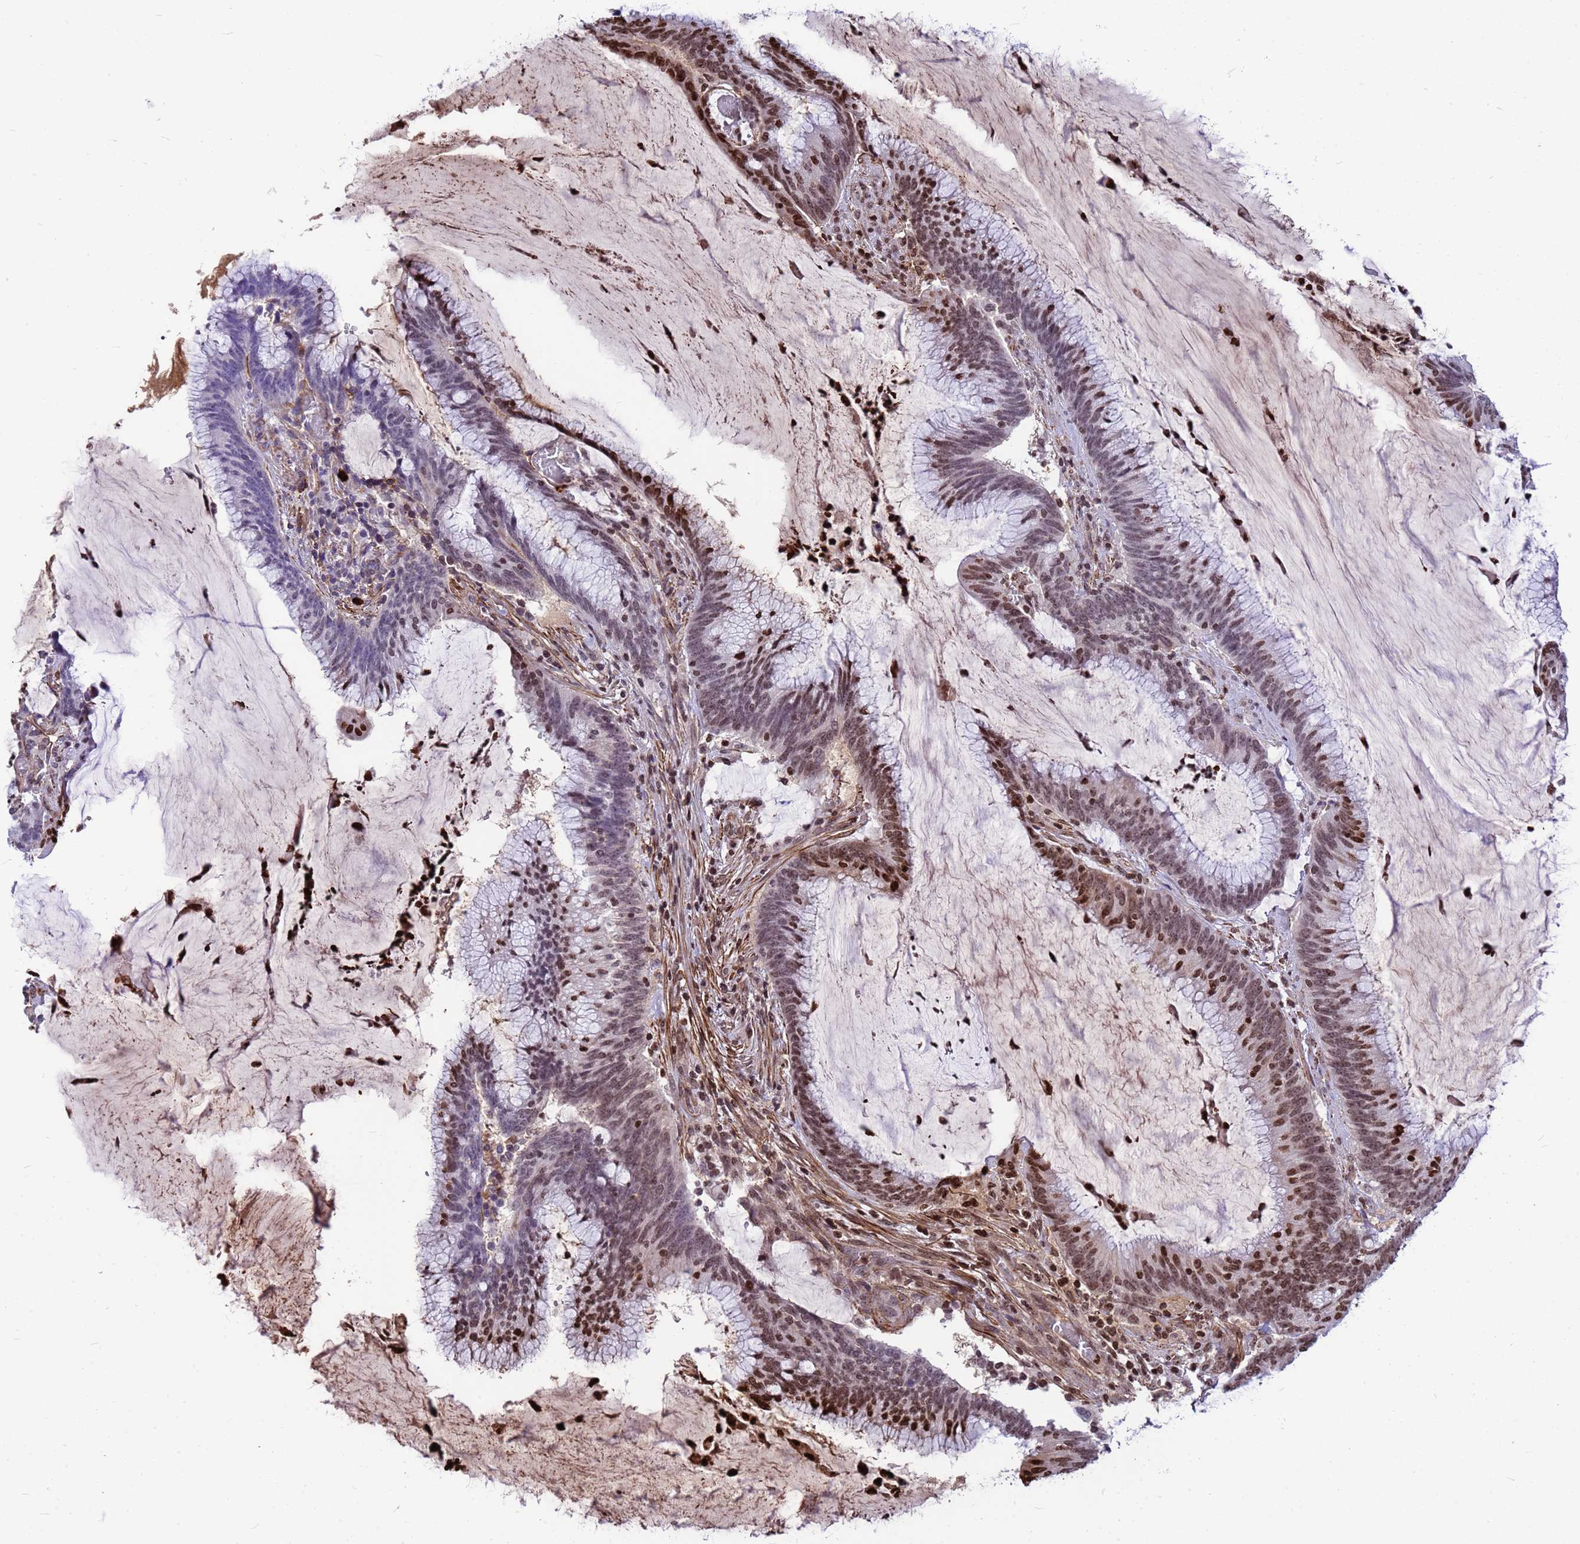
{"staining": {"intensity": "moderate", "quantity": "25%-75%", "location": "nuclear"}, "tissue": "colorectal cancer", "cell_type": "Tumor cells", "image_type": "cancer", "snomed": [{"axis": "morphology", "description": "Adenocarcinoma, NOS"}, {"axis": "topography", "description": "Rectum"}], "caption": "An image of human adenocarcinoma (colorectal) stained for a protein reveals moderate nuclear brown staining in tumor cells.", "gene": "ORM1", "patient": {"sex": "female", "age": 77}}